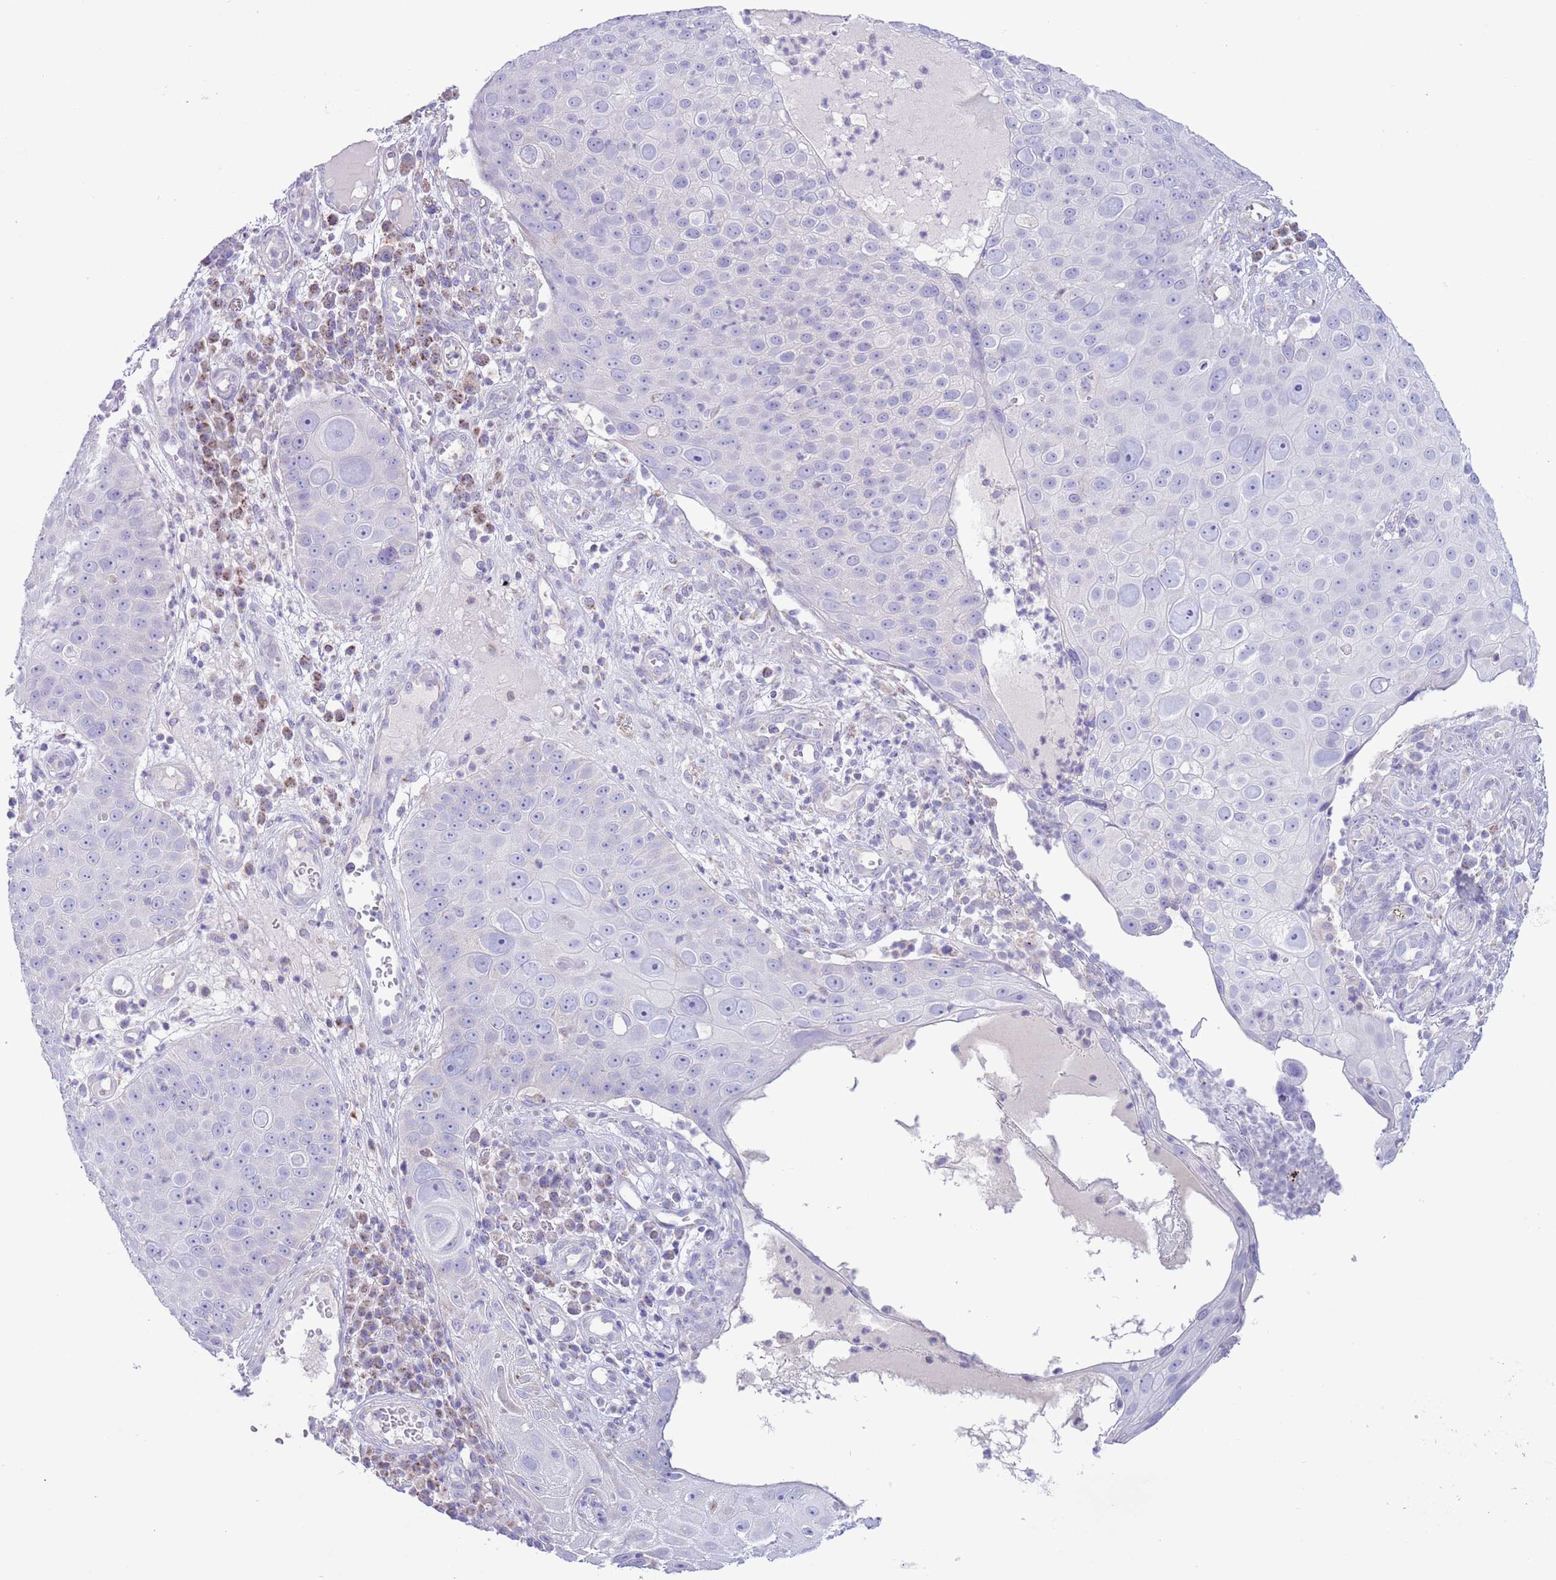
{"staining": {"intensity": "negative", "quantity": "none", "location": "none"}, "tissue": "skin cancer", "cell_type": "Tumor cells", "image_type": "cancer", "snomed": [{"axis": "morphology", "description": "Squamous cell carcinoma, NOS"}, {"axis": "topography", "description": "Skin"}], "caption": "Histopathology image shows no protein positivity in tumor cells of skin cancer (squamous cell carcinoma) tissue. Brightfield microscopy of IHC stained with DAB (3,3'-diaminobenzidine) (brown) and hematoxylin (blue), captured at high magnification.", "gene": "ATP6V1B1", "patient": {"sex": "male", "age": 71}}